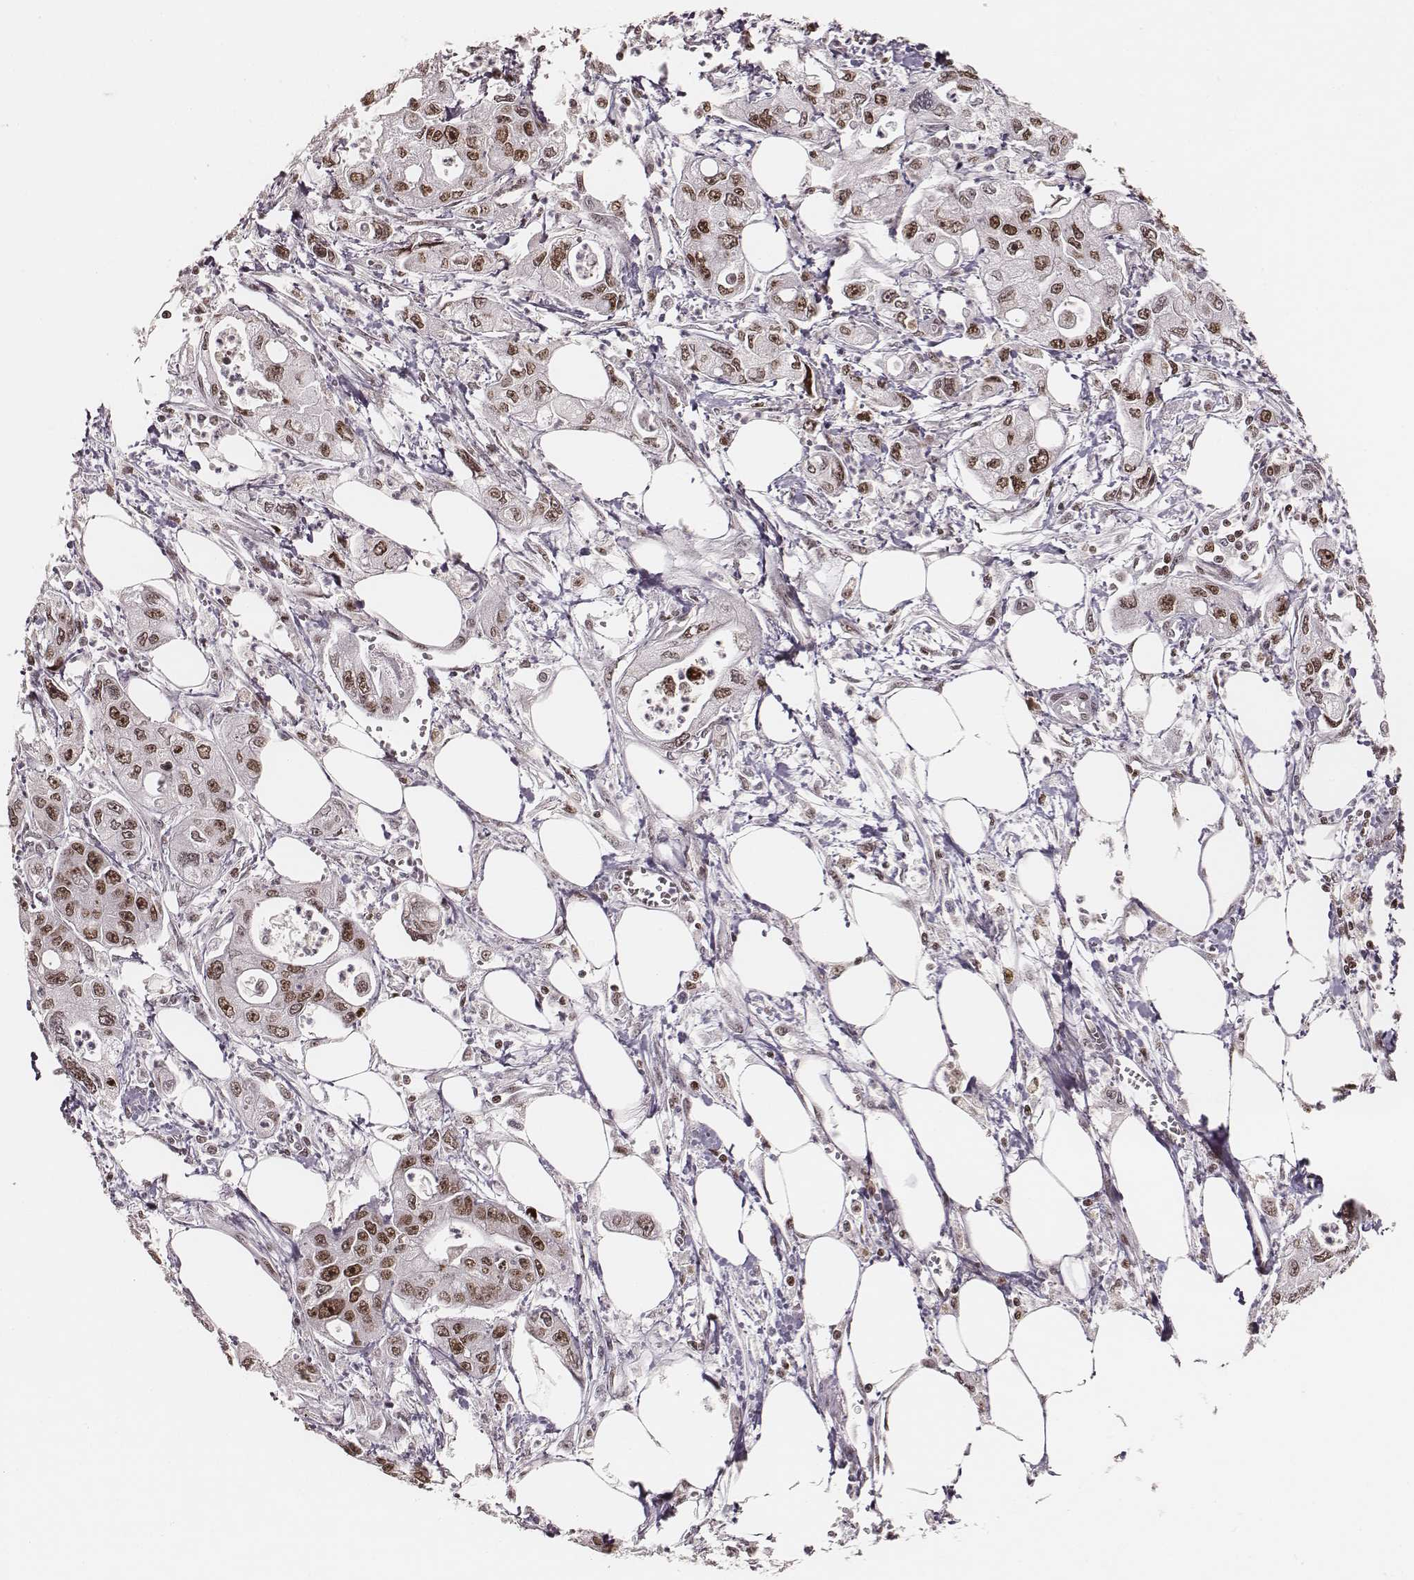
{"staining": {"intensity": "moderate", "quantity": ">75%", "location": "nuclear"}, "tissue": "pancreatic cancer", "cell_type": "Tumor cells", "image_type": "cancer", "snomed": [{"axis": "morphology", "description": "Adenocarcinoma, NOS"}, {"axis": "topography", "description": "Pancreas"}], "caption": "Protein analysis of pancreatic adenocarcinoma tissue reveals moderate nuclear staining in about >75% of tumor cells.", "gene": "PARP1", "patient": {"sex": "male", "age": 70}}